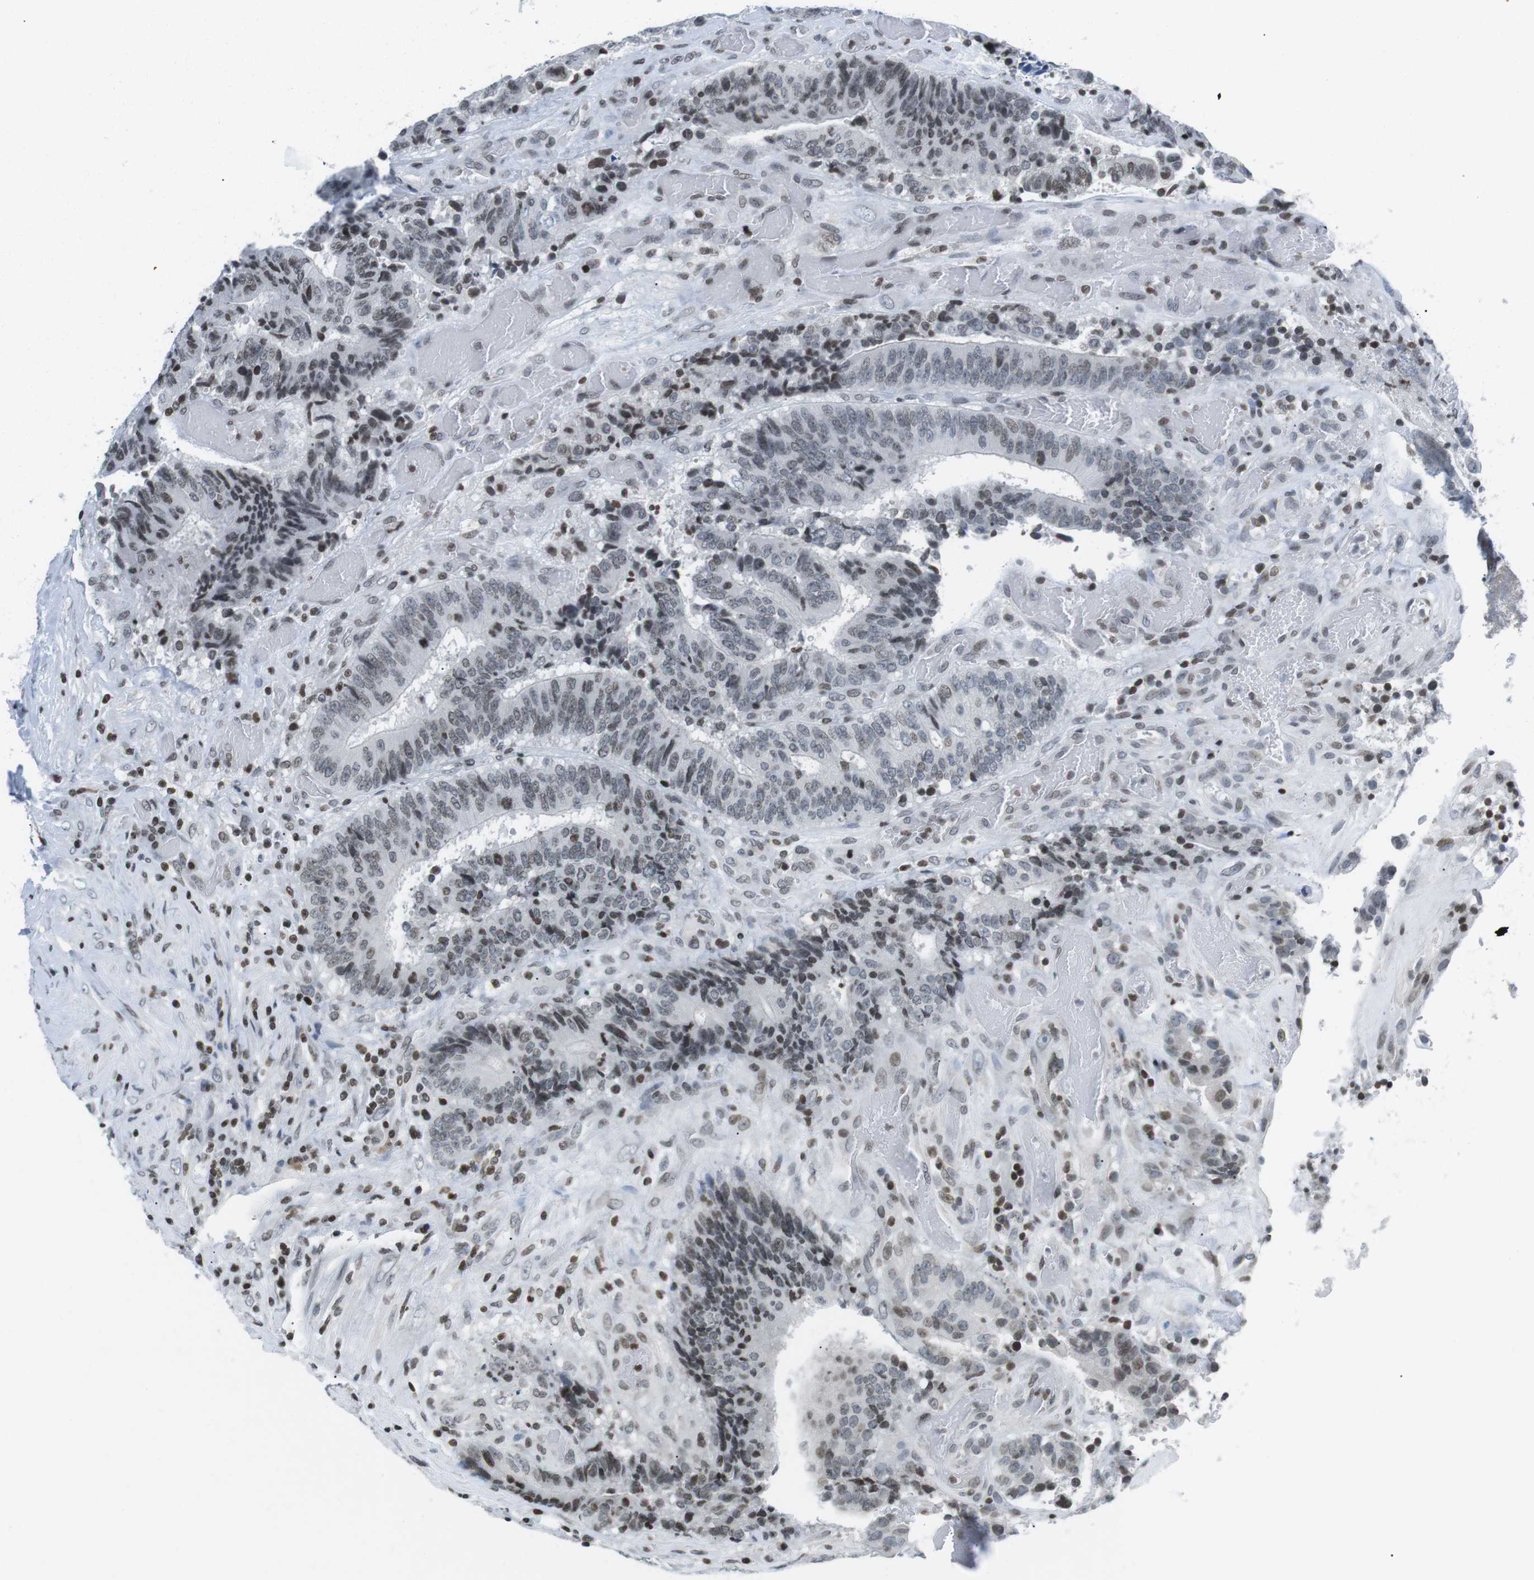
{"staining": {"intensity": "weak", "quantity": "<25%", "location": "nuclear"}, "tissue": "colorectal cancer", "cell_type": "Tumor cells", "image_type": "cancer", "snomed": [{"axis": "morphology", "description": "Adenocarcinoma, NOS"}, {"axis": "topography", "description": "Rectum"}], "caption": "Tumor cells show no significant positivity in colorectal cancer (adenocarcinoma).", "gene": "E2F2", "patient": {"sex": "male", "age": 72}}